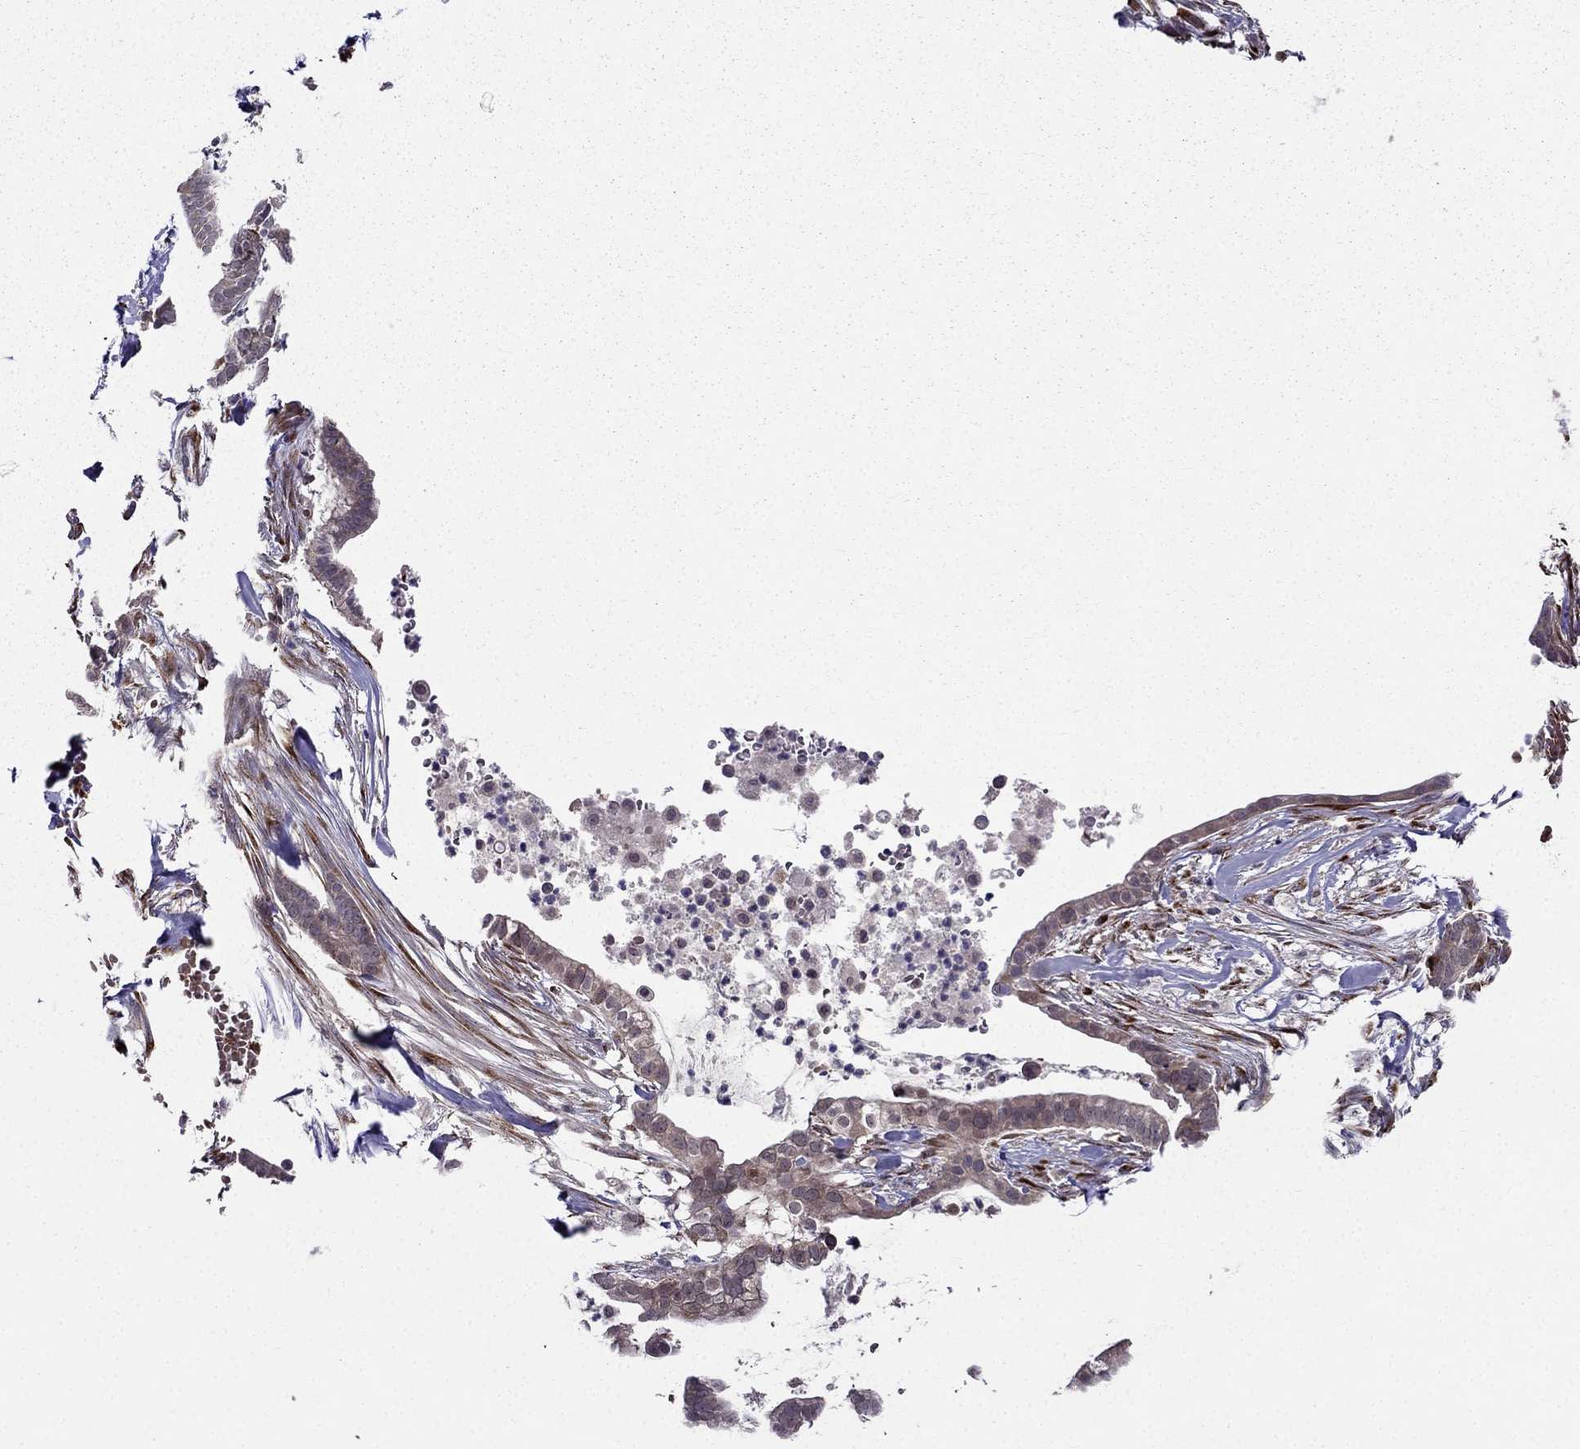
{"staining": {"intensity": "weak", "quantity": "25%-75%", "location": "cytoplasmic/membranous"}, "tissue": "pancreatic cancer", "cell_type": "Tumor cells", "image_type": "cancer", "snomed": [{"axis": "morphology", "description": "Adenocarcinoma, NOS"}, {"axis": "topography", "description": "Pancreas"}], "caption": "A histopathology image of human pancreatic cancer (adenocarcinoma) stained for a protein reveals weak cytoplasmic/membranous brown staining in tumor cells. (Brightfield microscopy of DAB IHC at high magnification).", "gene": "ARHGEF28", "patient": {"sex": "male", "age": 61}}